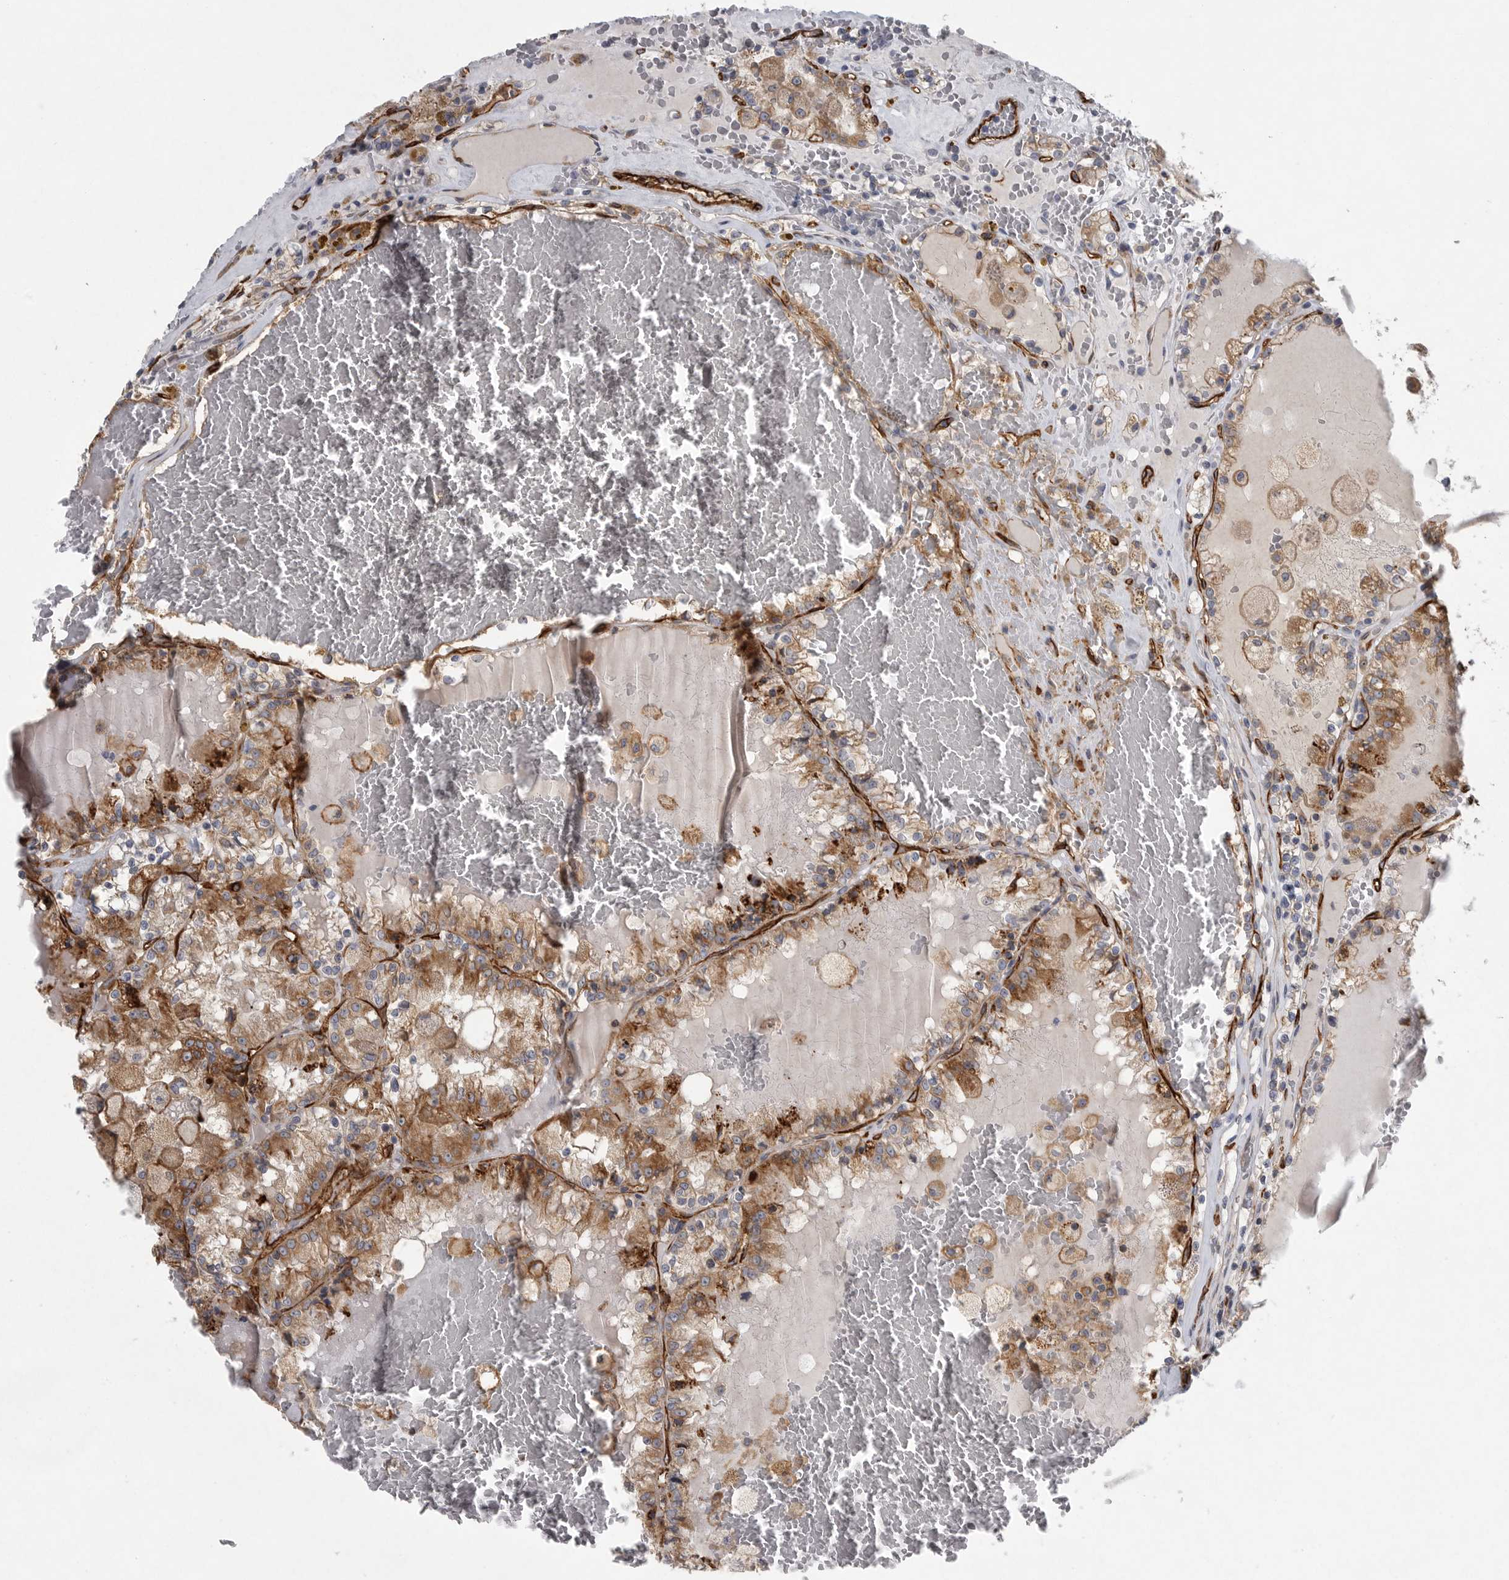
{"staining": {"intensity": "moderate", "quantity": ">75%", "location": "cytoplasmic/membranous"}, "tissue": "renal cancer", "cell_type": "Tumor cells", "image_type": "cancer", "snomed": [{"axis": "morphology", "description": "Adenocarcinoma, NOS"}, {"axis": "topography", "description": "Kidney"}], "caption": "Adenocarcinoma (renal) stained with a brown dye reveals moderate cytoplasmic/membranous positive expression in about >75% of tumor cells.", "gene": "MINPP1", "patient": {"sex": "female", "age": 56}}